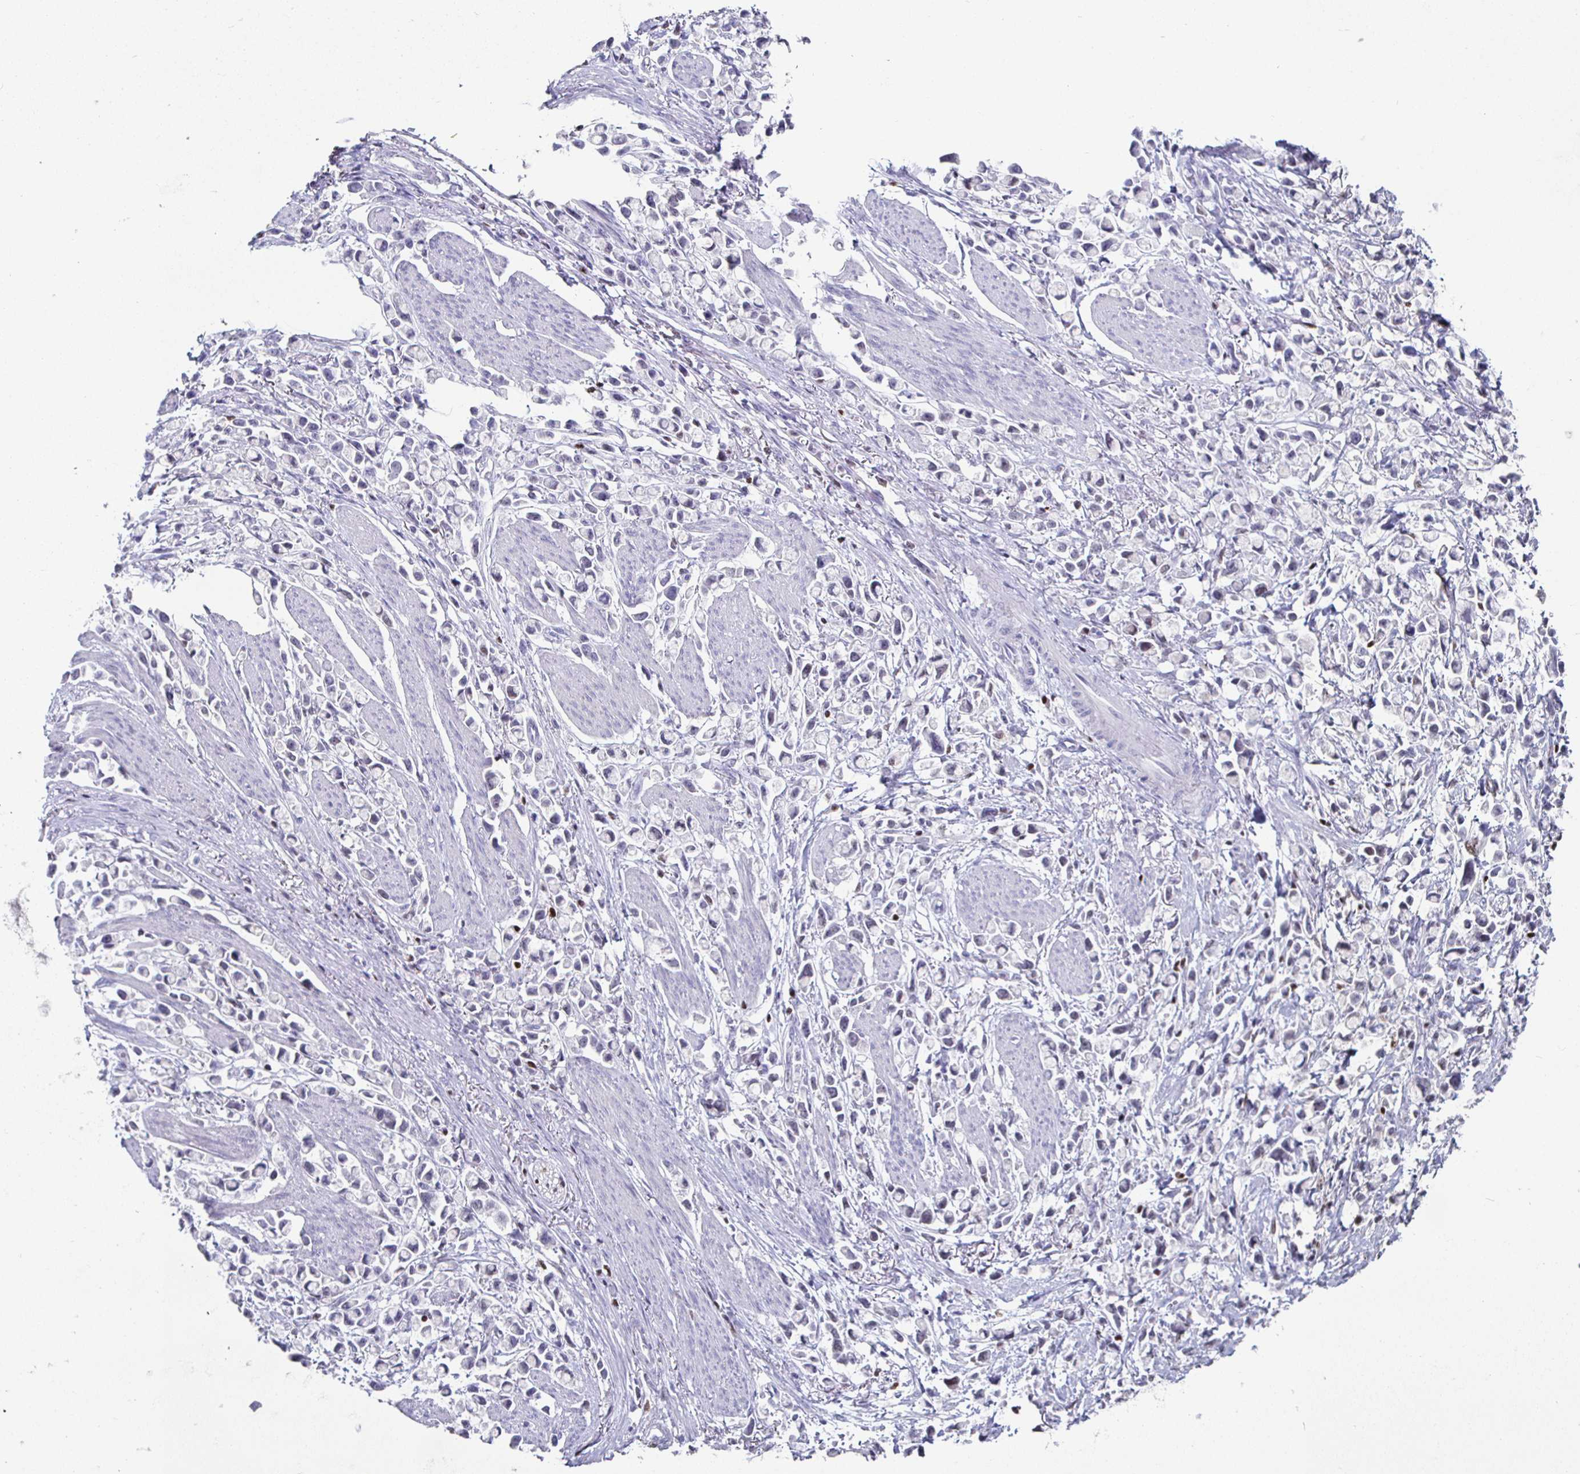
{"staining": {"intensity": "negative", "quantity": "none", "location": "none"}, "tissue": "stomach cancer", "cell_type": "Tumor cells", "image_type": "cancer", "snomed": [{"axis": "morphology", "description": "Adenocarcinoma, NOS"}, {"axis": "topography", "description": "Stomach"}], "caption": "Immunohistochemistry (IHC) of stomach adenocarcinoma displays no expression in tumor cells.", "gene": "RUNX2", "patient": {"sex": "female", "age": 81}}